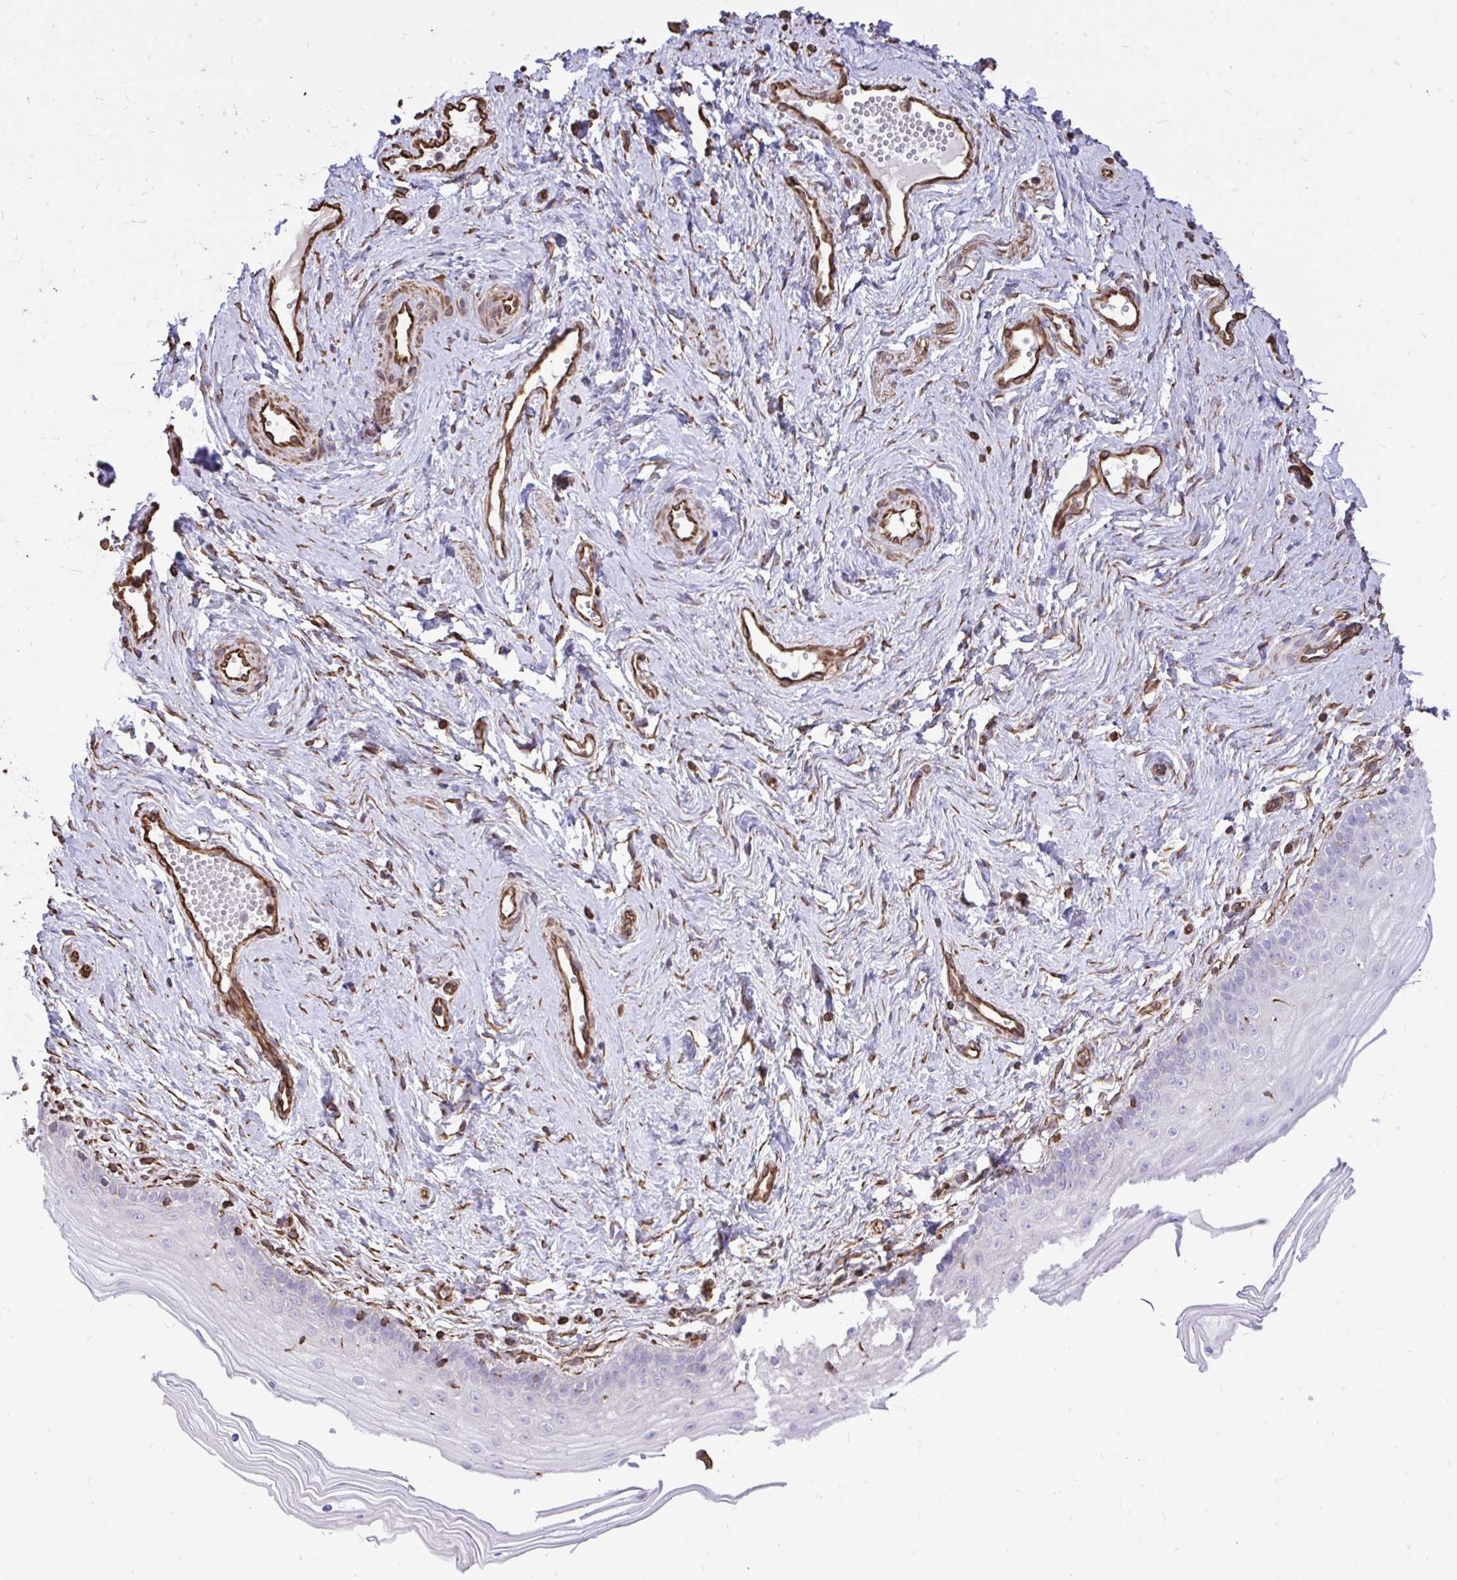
{"staining": {"intensity": "negative", "quantity": "none", "location": "none"}, "tissue": "vagina", "cell_type": "Squamous epithelial cells", "image_type": "normal", "snomed": [{"axis": "morphology", "description": "Normal tissue, NOS"}, {"axis": "topography", "description": "Vagina"}], "caption": "Immunohistochemistry (IHC) of benign human vagina demonstrates no expression in squamous epithelial cells.", "gene": "RNF103", "patient": {"sex": "female", "age": 38}}